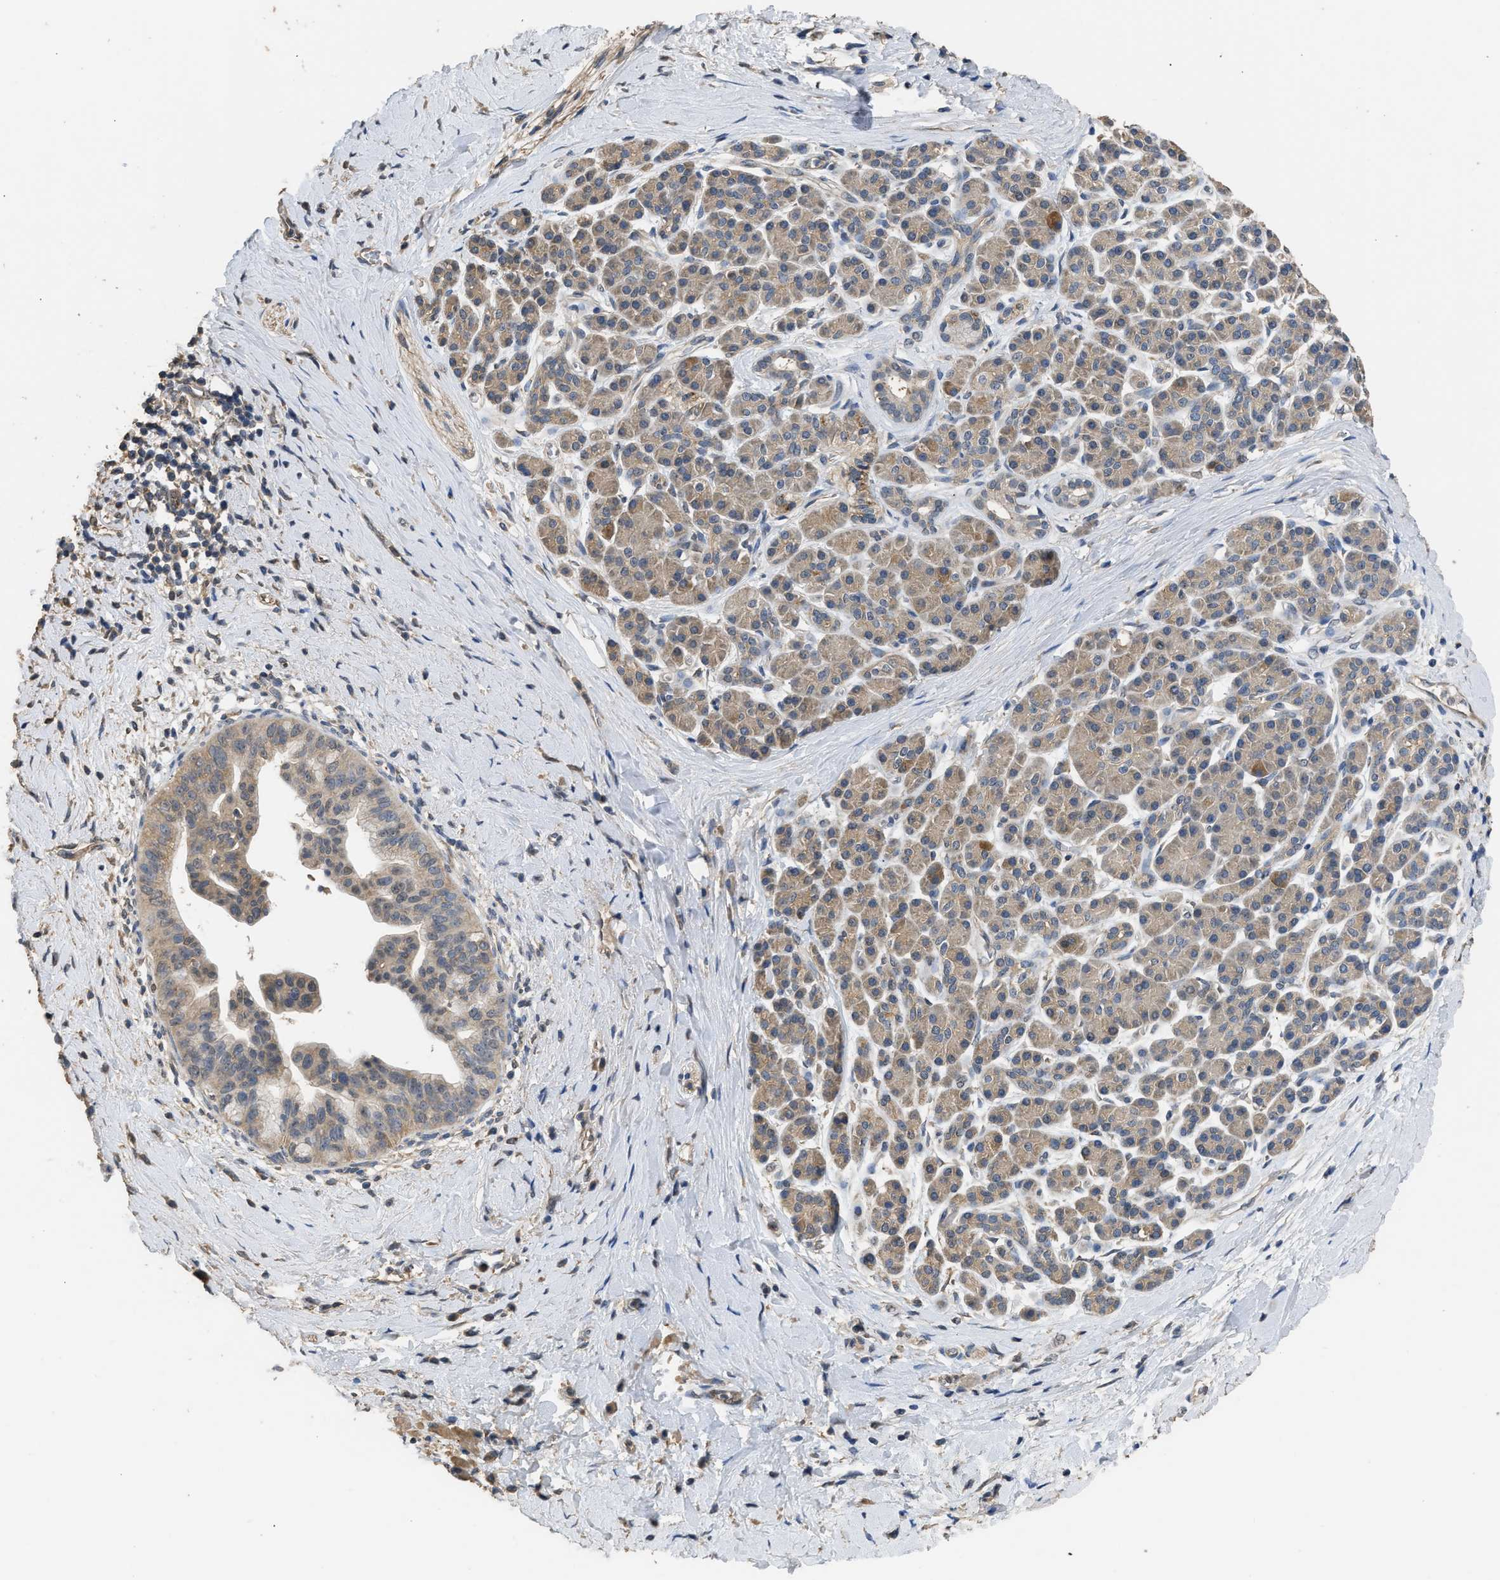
{"staining": {"intensity": "moderate", "quantity": ">75%", "location": "cytoplasmic/membranous"}, "tissue": "pancreatic cancer", "cell_type": "Tumor cells", "image_type": "cancer", "snomed": [{"axis": "morphology", "description": "Adenocarcinoma, NOS"}, {"axis": "topography", "description": "Pancreas"}], "caption": "The histopathology image shows immunohistochemical staining of adenocarcinoma (pancreatic). There is moderate cytoplasmic/membranous positivity is identified in approximately >75% of tumor cells.", "gene": "SPINT2", "patient": {"sex": "male", "age": 55}}